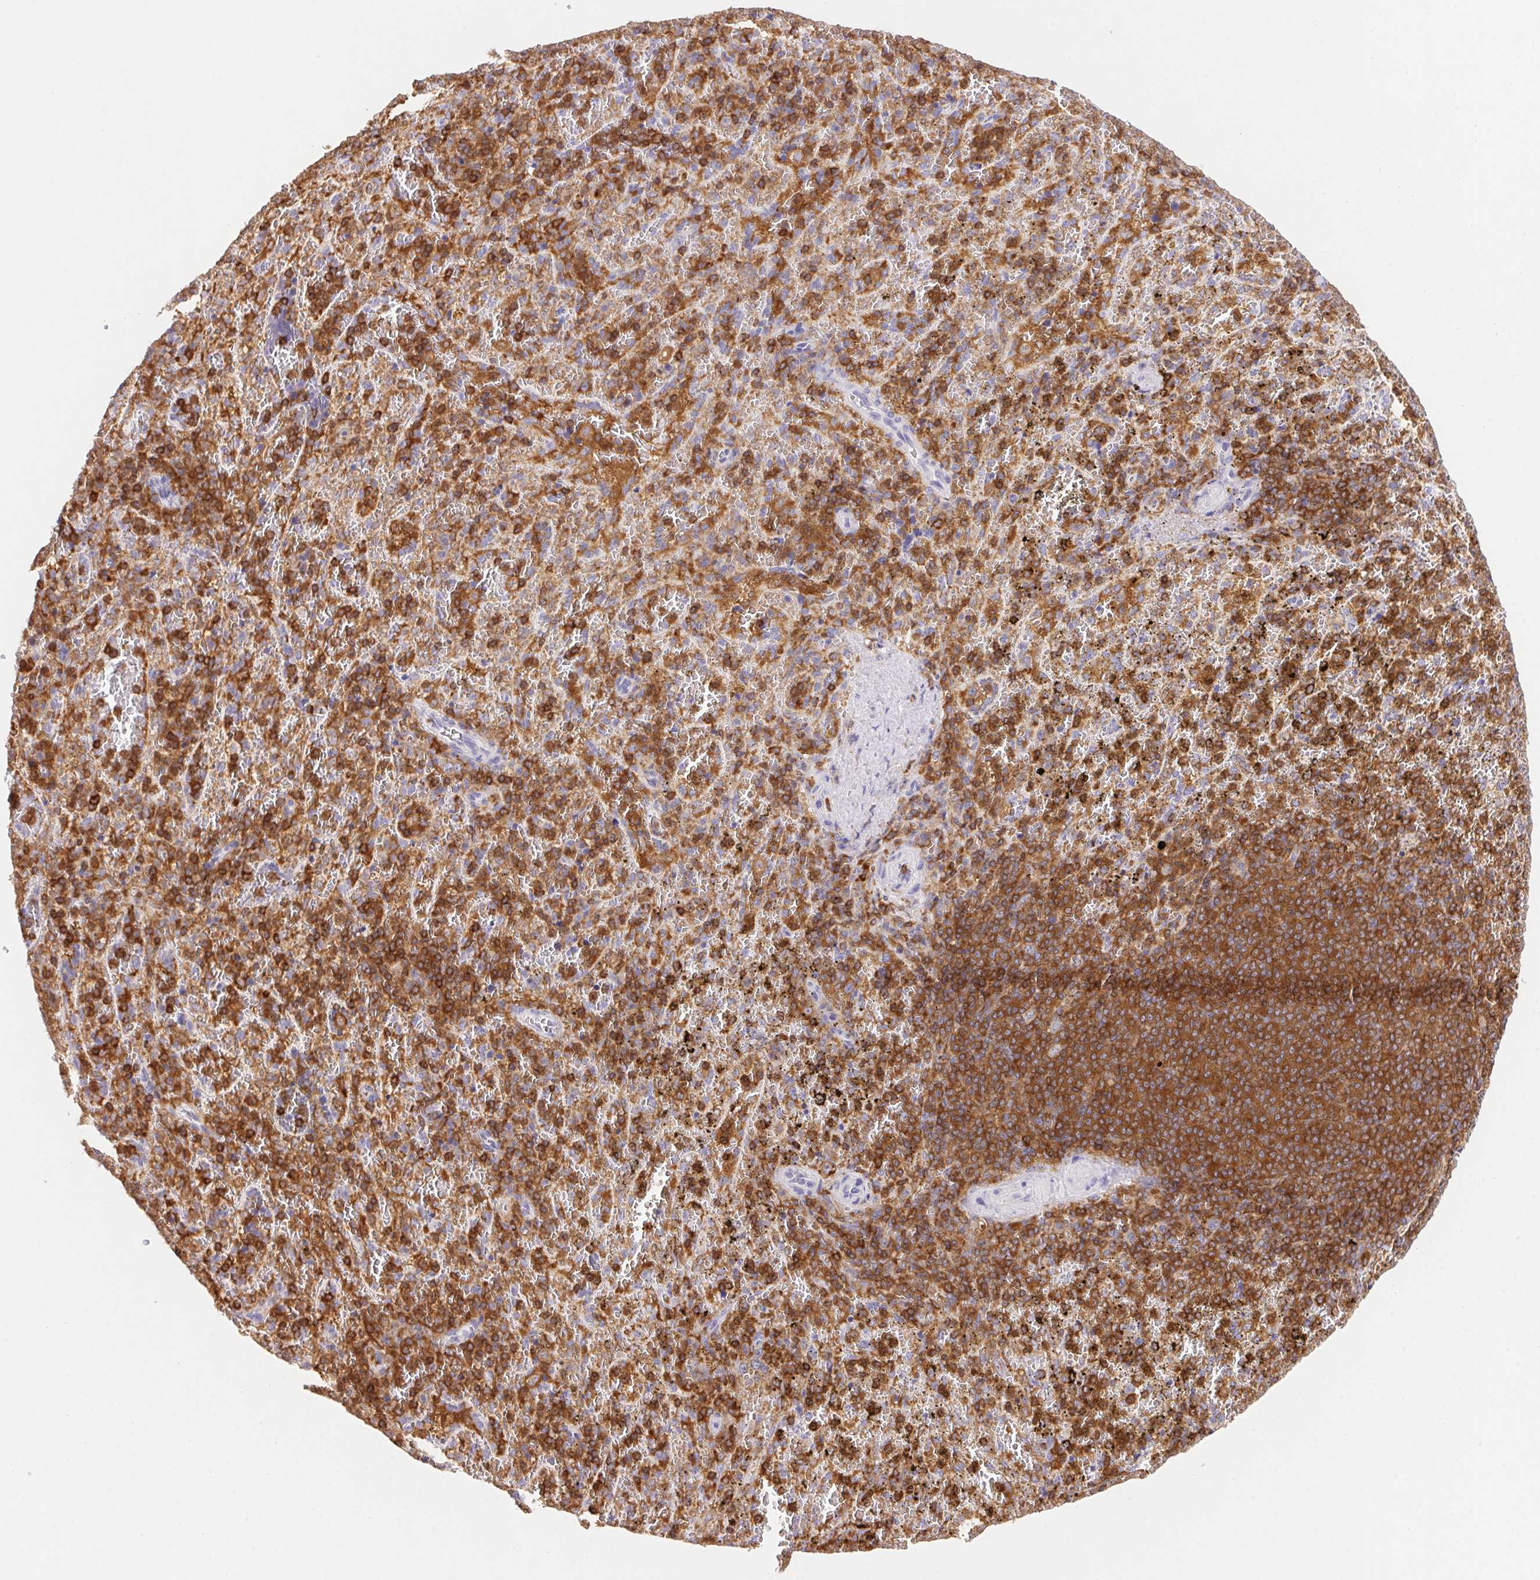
{"staining": {"intensity": "strong", "quantity": ">75%", "location": "cytoplasmic/membranous"}, "tissue": "spleen", "cell_type": "Cells in red pulp", "image_type": "normal", "snomed": [{"axis": "morphology", "description": "Normal tissue, NOS"}, {"axis": "topography", "description": "Spleen"}], "caption": "Cells in red pulp show high levels of strong cytoplasmic/membranous expression in approximately >75% of cells in benign human spleen. The protein of interest is shown in brown color, while the nuclei are stained blue.", "gene": "APBB1IP", "patient": {"sex": "female", "age": 50}}